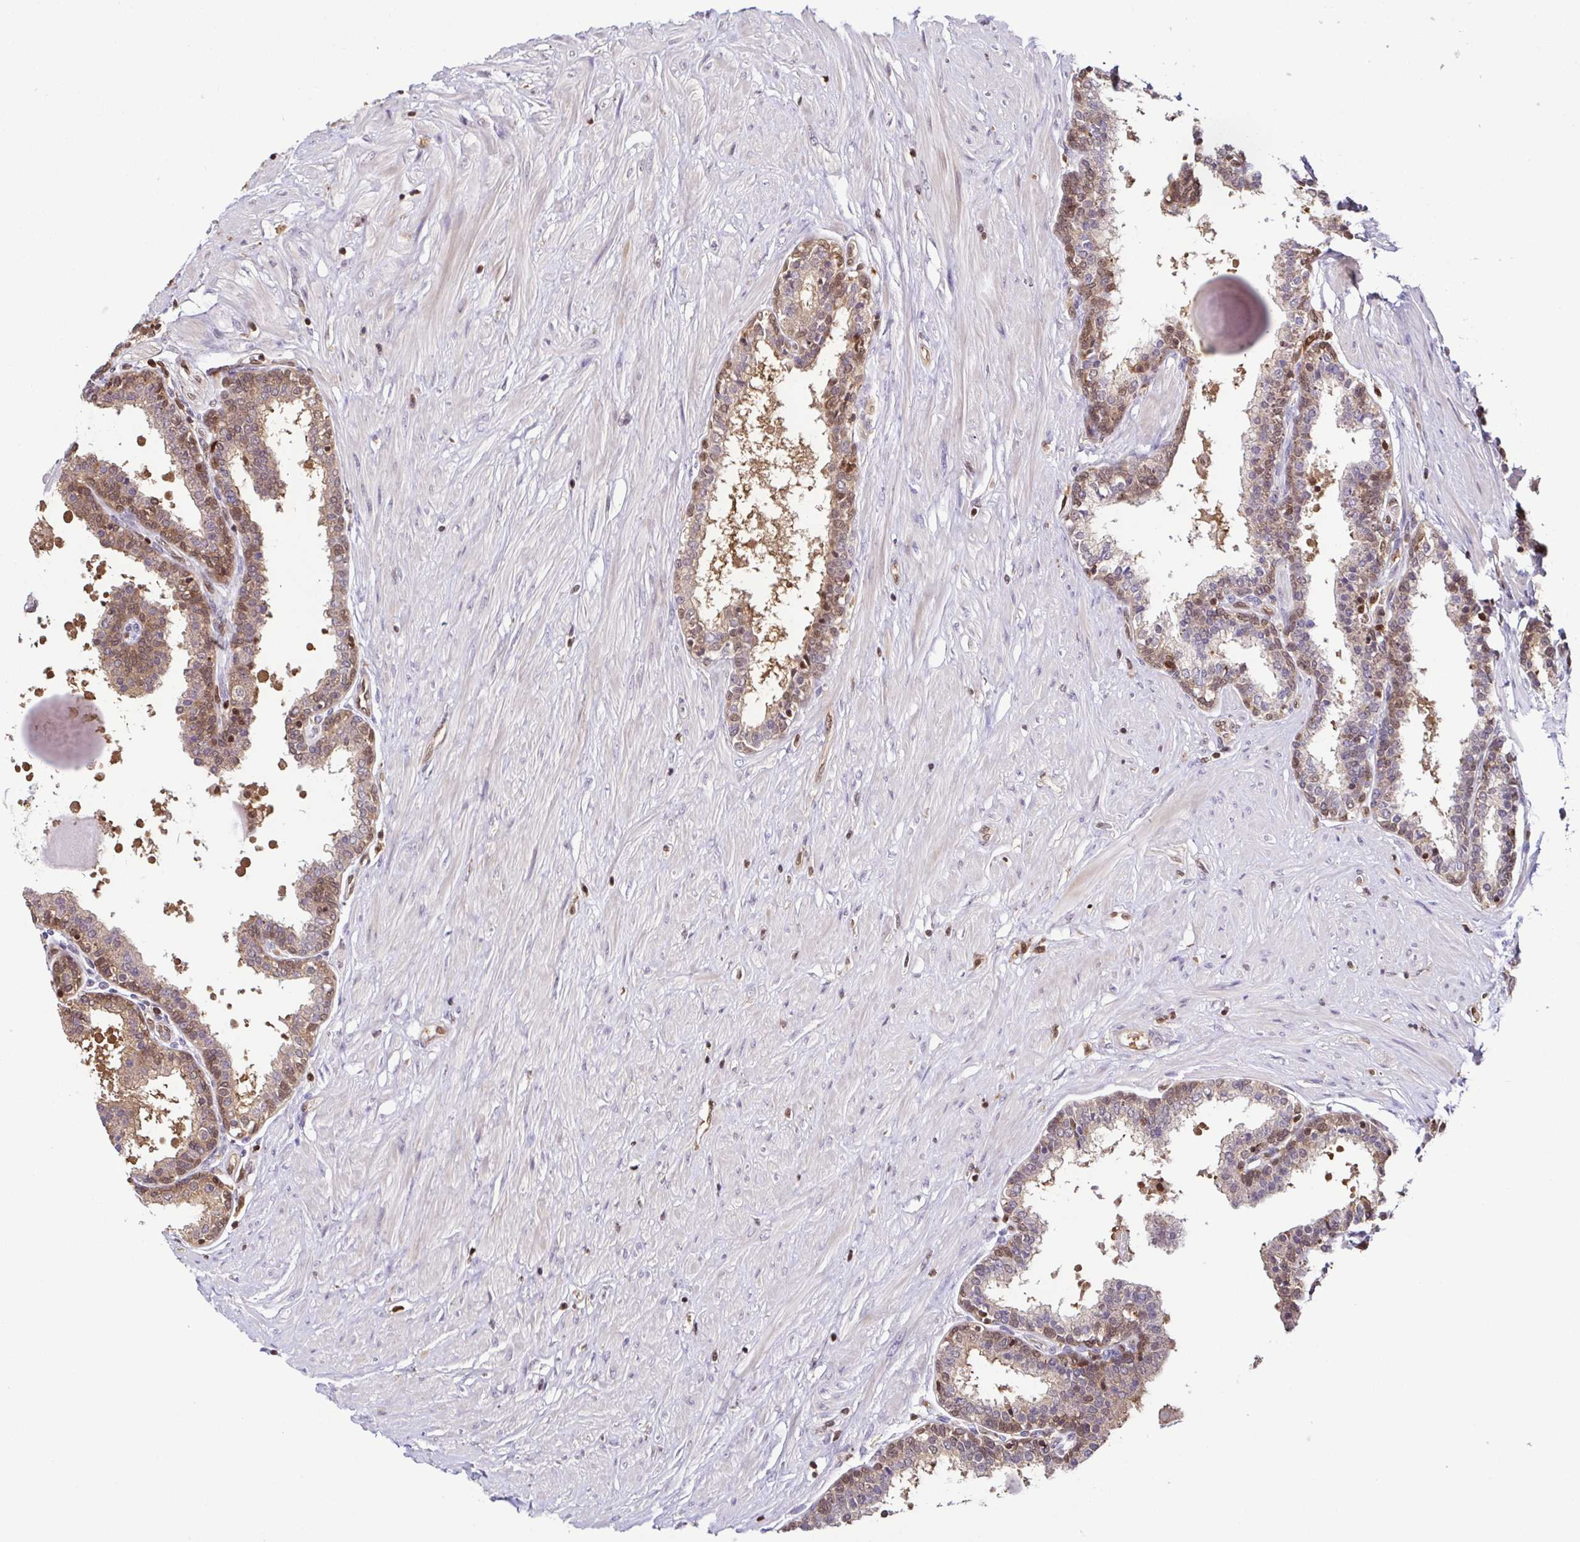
{"staining": {"intensity": "moderate", "quantity": "<25%", "location": "nuclear"}, "tissue": "prostate", "cell_type": "Glandular cells", "image_type": "normal", "snomed": [{"axis": "morphology", "description": "Normal tissue, NOS"}, {"axis": "topography", "description": "Prostate"}], "caption": "This histopathology image shows immunohistochemistry staining of normal human prostate, with low moderate nuclear staining in approximately <25% of glandular cells.", "gene": "PSMB9", "patient": {"sex": "male", "age": 55}}